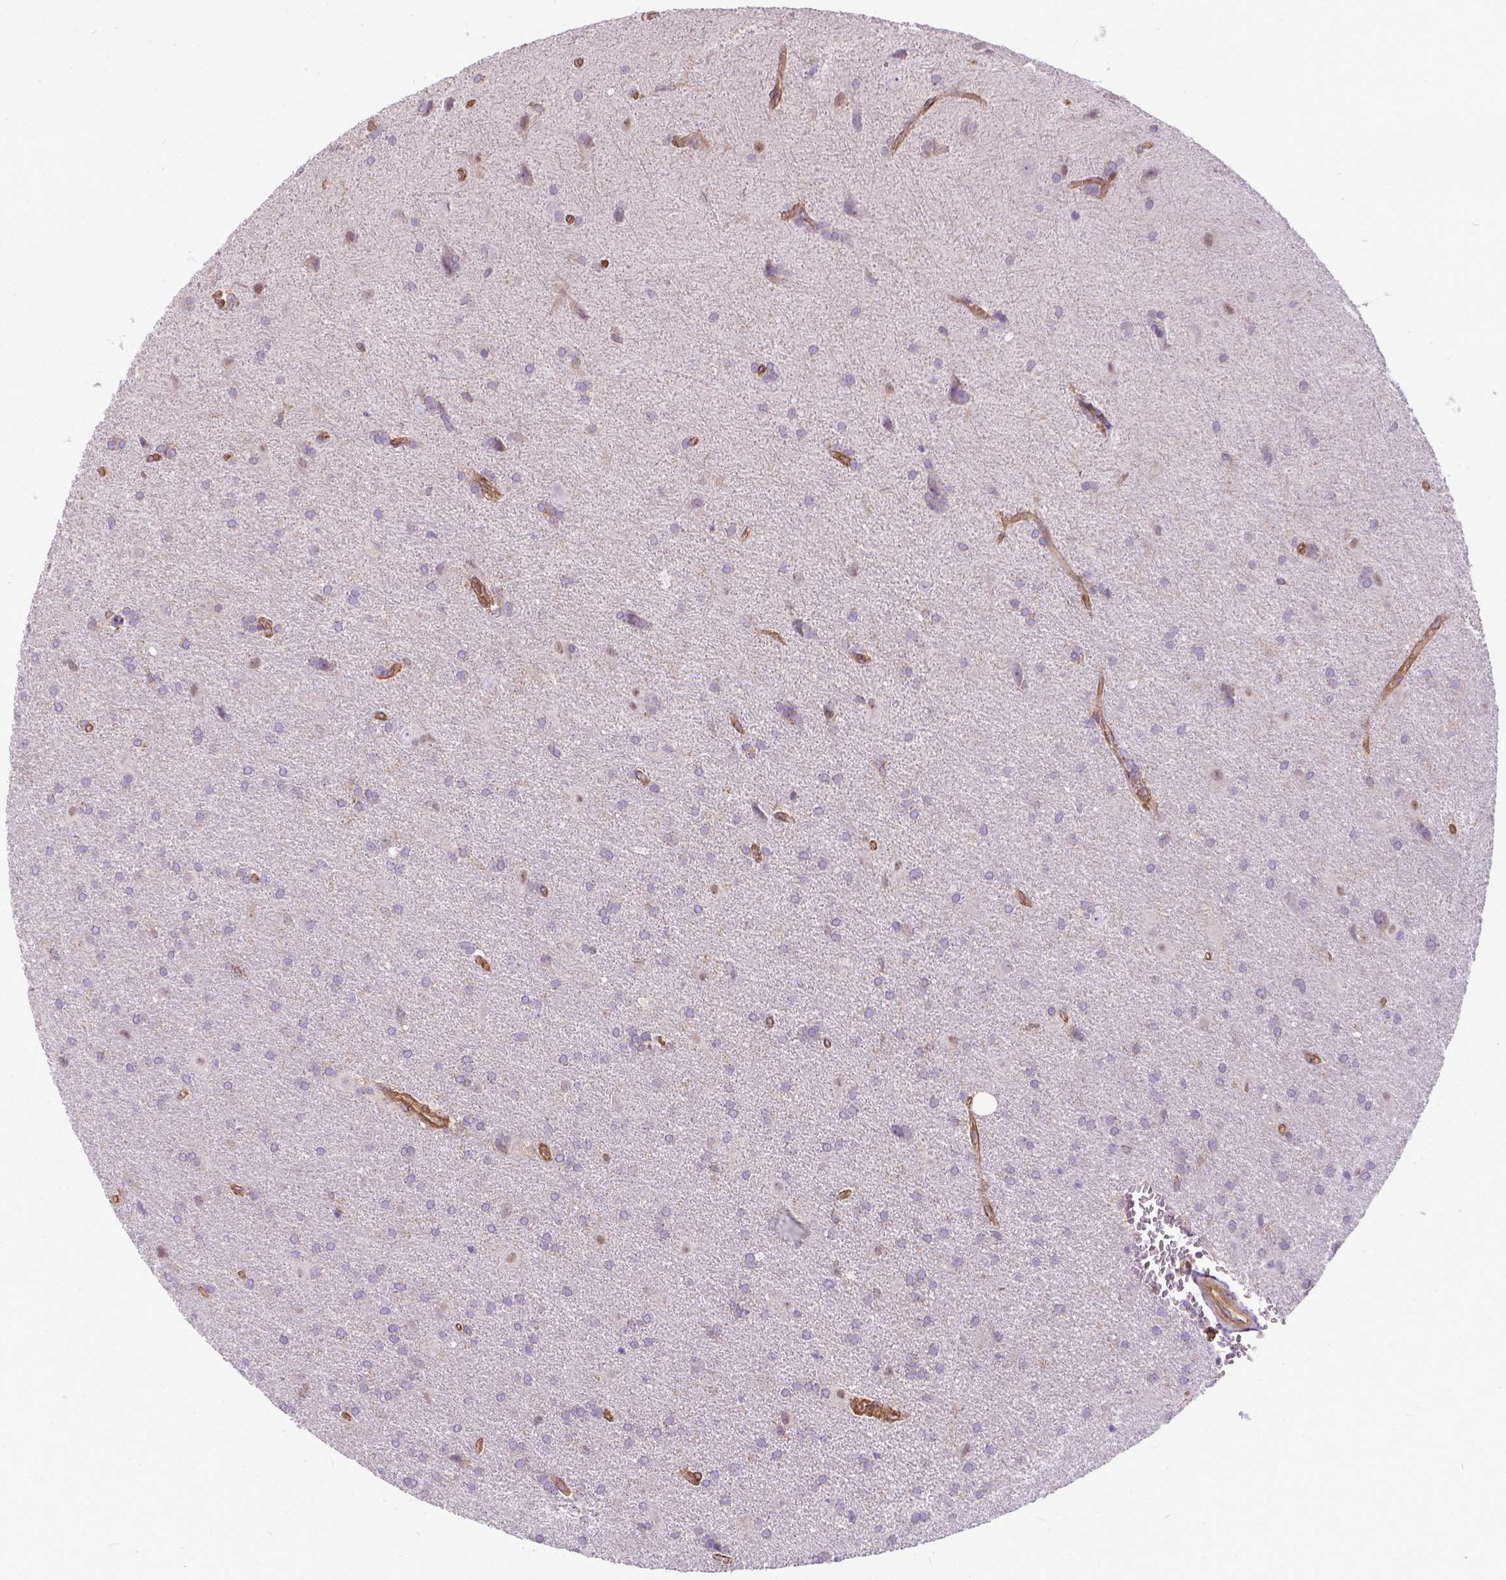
{"staining": {"intensity": "negative", "quantity": "none", "location": "none"}, "tissue": "glioma", "cell_type": "Tumor cells", "image_type": "cancer", "snomed": [{"axis": "morphology", "description": "Glioma, malignant, Low grade"}, {"axis": "topography", "description": "Brain"}], "caption": "Tumor cells are negative for protein expression in human low-grade glioma (malignant). Brightfield microscopy of IHC stained with DAB (3,3'-diaminobenzidine) (brown) and hematoxylin (blue), captured at high magnification.", "gene": "CFAP299", "patient": {"sex": "male", "age": 58}}